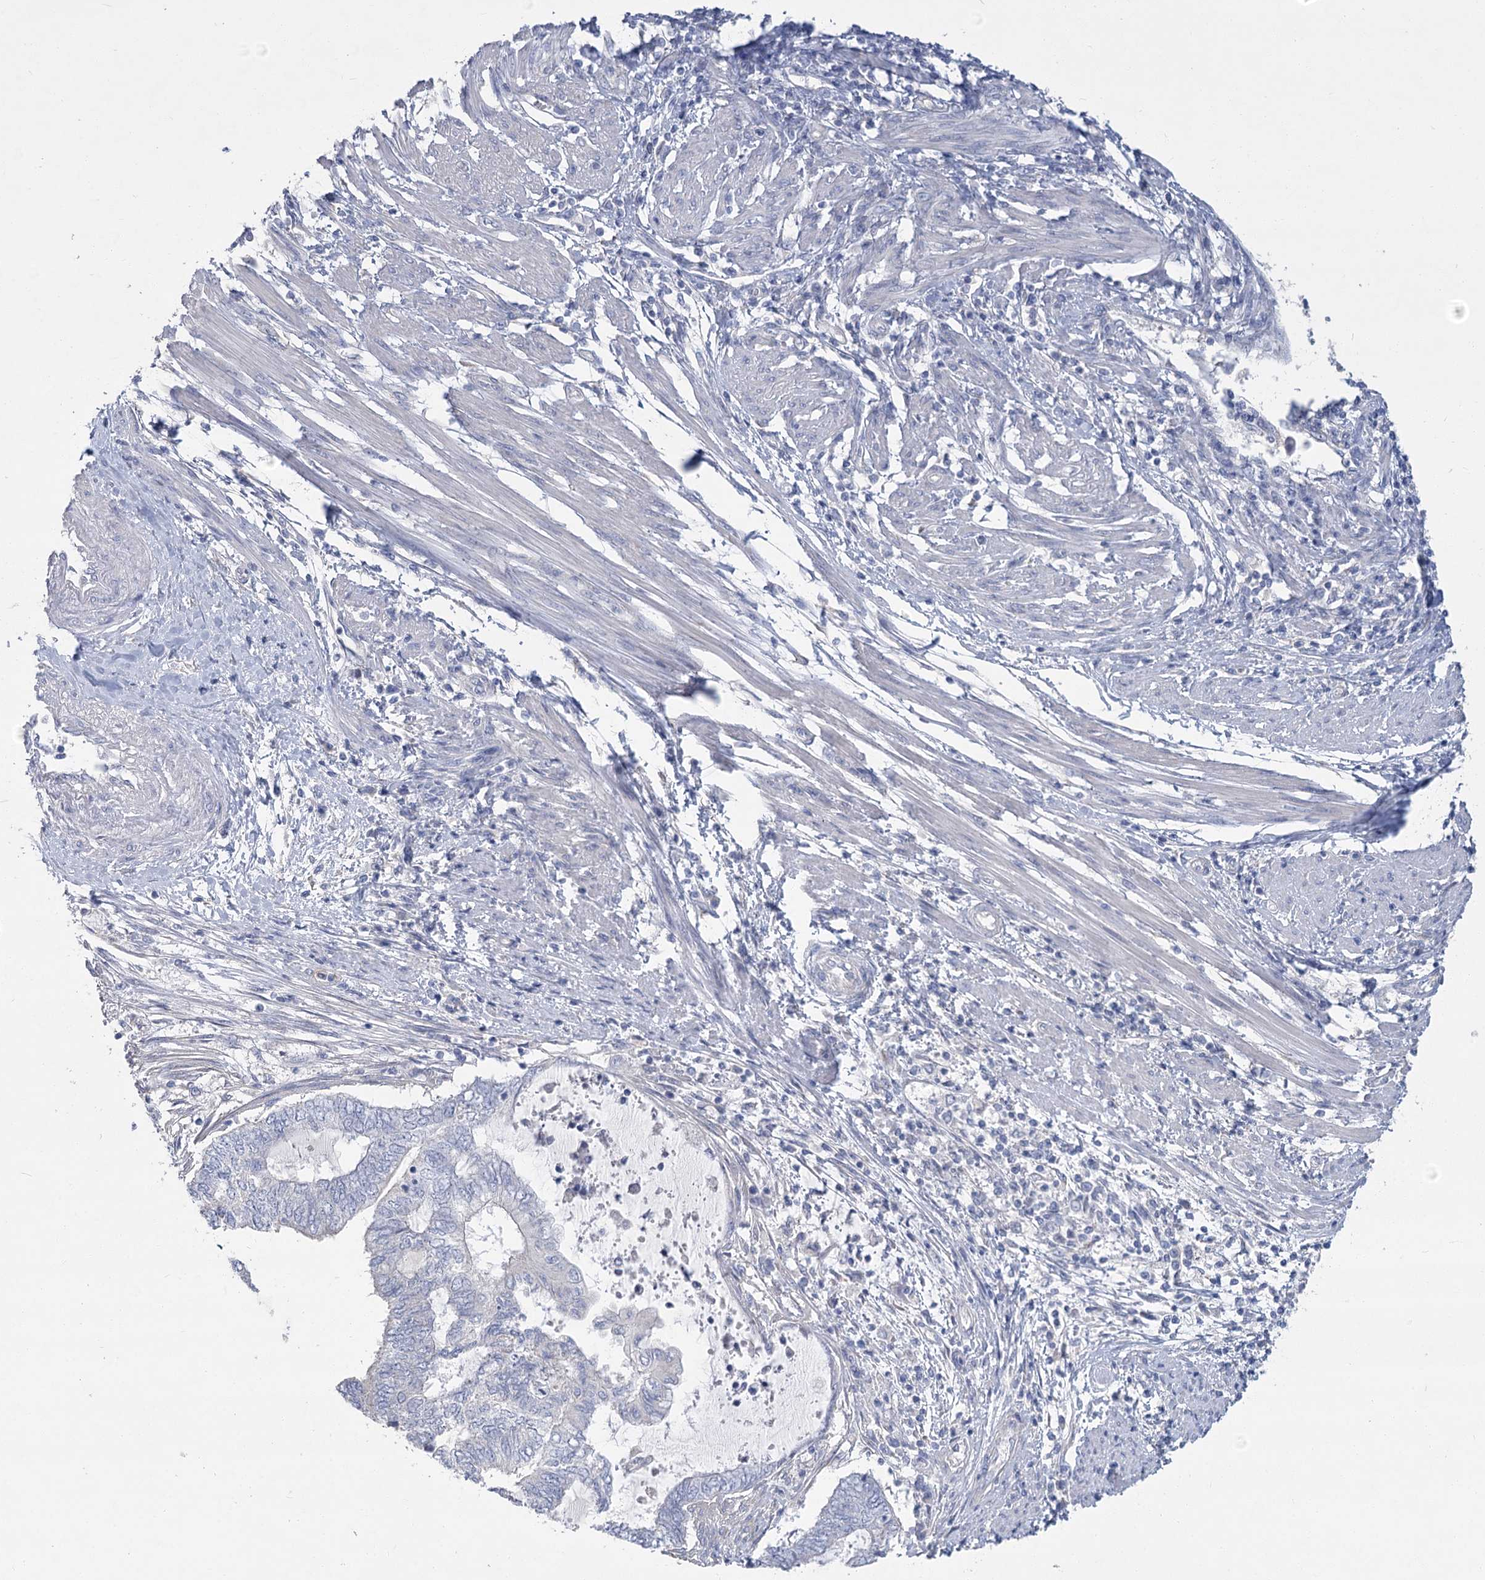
{"staining": {"intensity": "negative", "quantity": "none", "location": "none"}, "tissue": "endometrial cancer", "cell_type": "Tumor cells", "image_type": "cancer", "snomed": [{"axis": "morphology", "description": "Adenocarcinoma, NOS"}, {"axis": "topography", "description": "Uterus"}, {"axis": "topography", "description": "Endometrium"}], "caption": "A photomicrograph of human adenocarcinoma (endometrial) is negative for staining in tumor cells.", "gene": "SLC9A3", "patient": {"sex": "female", "age": 70}}